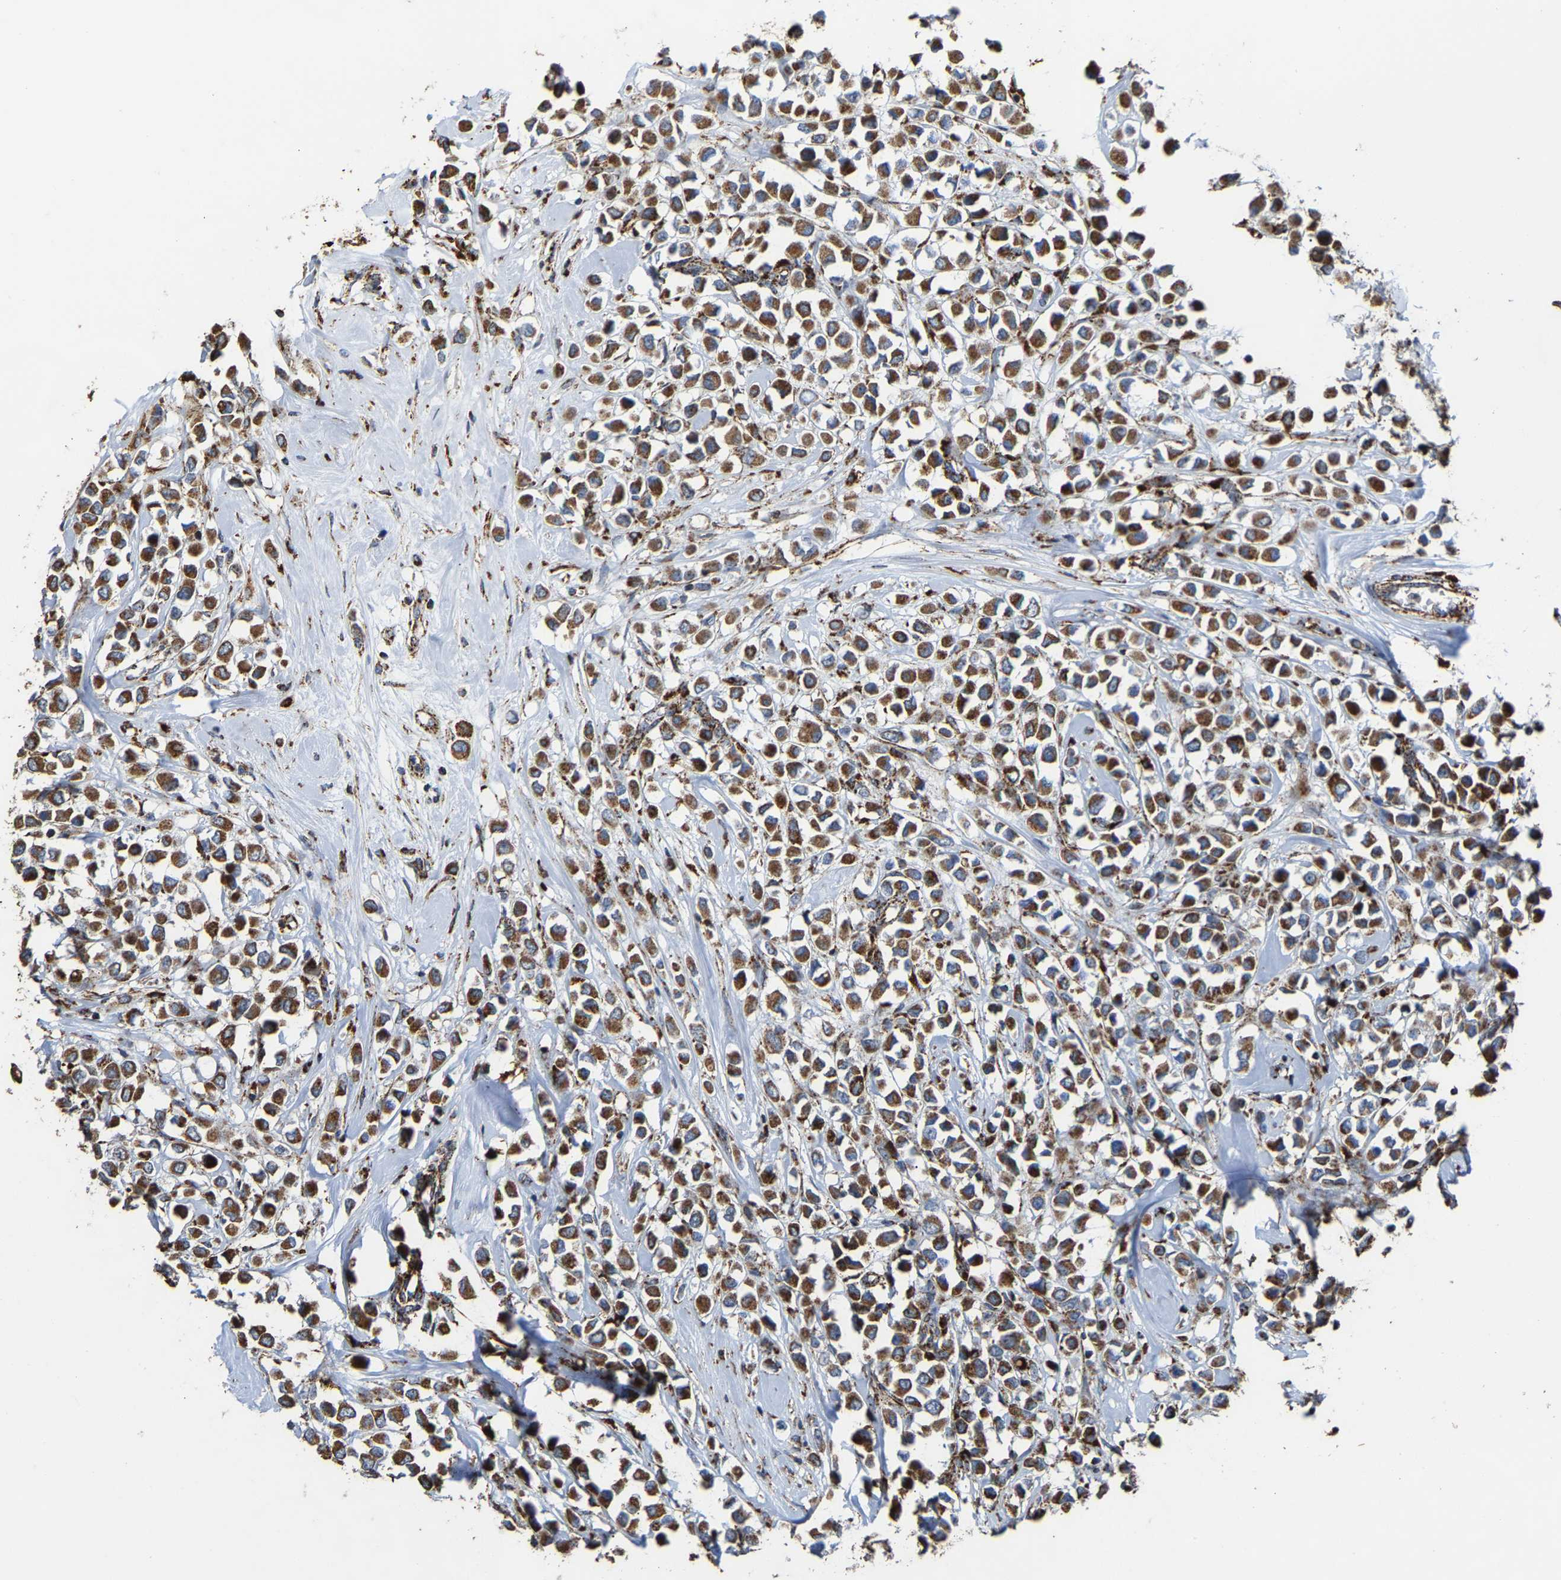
{"staining": {"intensity": "moderate", "quantity": ">75%", "location": "cytoplasmic/membranous"}, "tissue": "breast cancer", "cell_type": "Tumor cells", "image_type": "cancer", "snomed": [{"axis": "morphology", "description": "Duct carcinoma"}, {"axis": "topography", "description": "Breast"}], "caption": "This is a photomicrograph of immunohistochemistry staining of breast cancer (invasive ductal carcinoma), which shows moderate expression in the cytoplasmic/membranous of tumor cells.", "gene": "NDUFV3", "patient": {"sex": "female", "age": 61}}